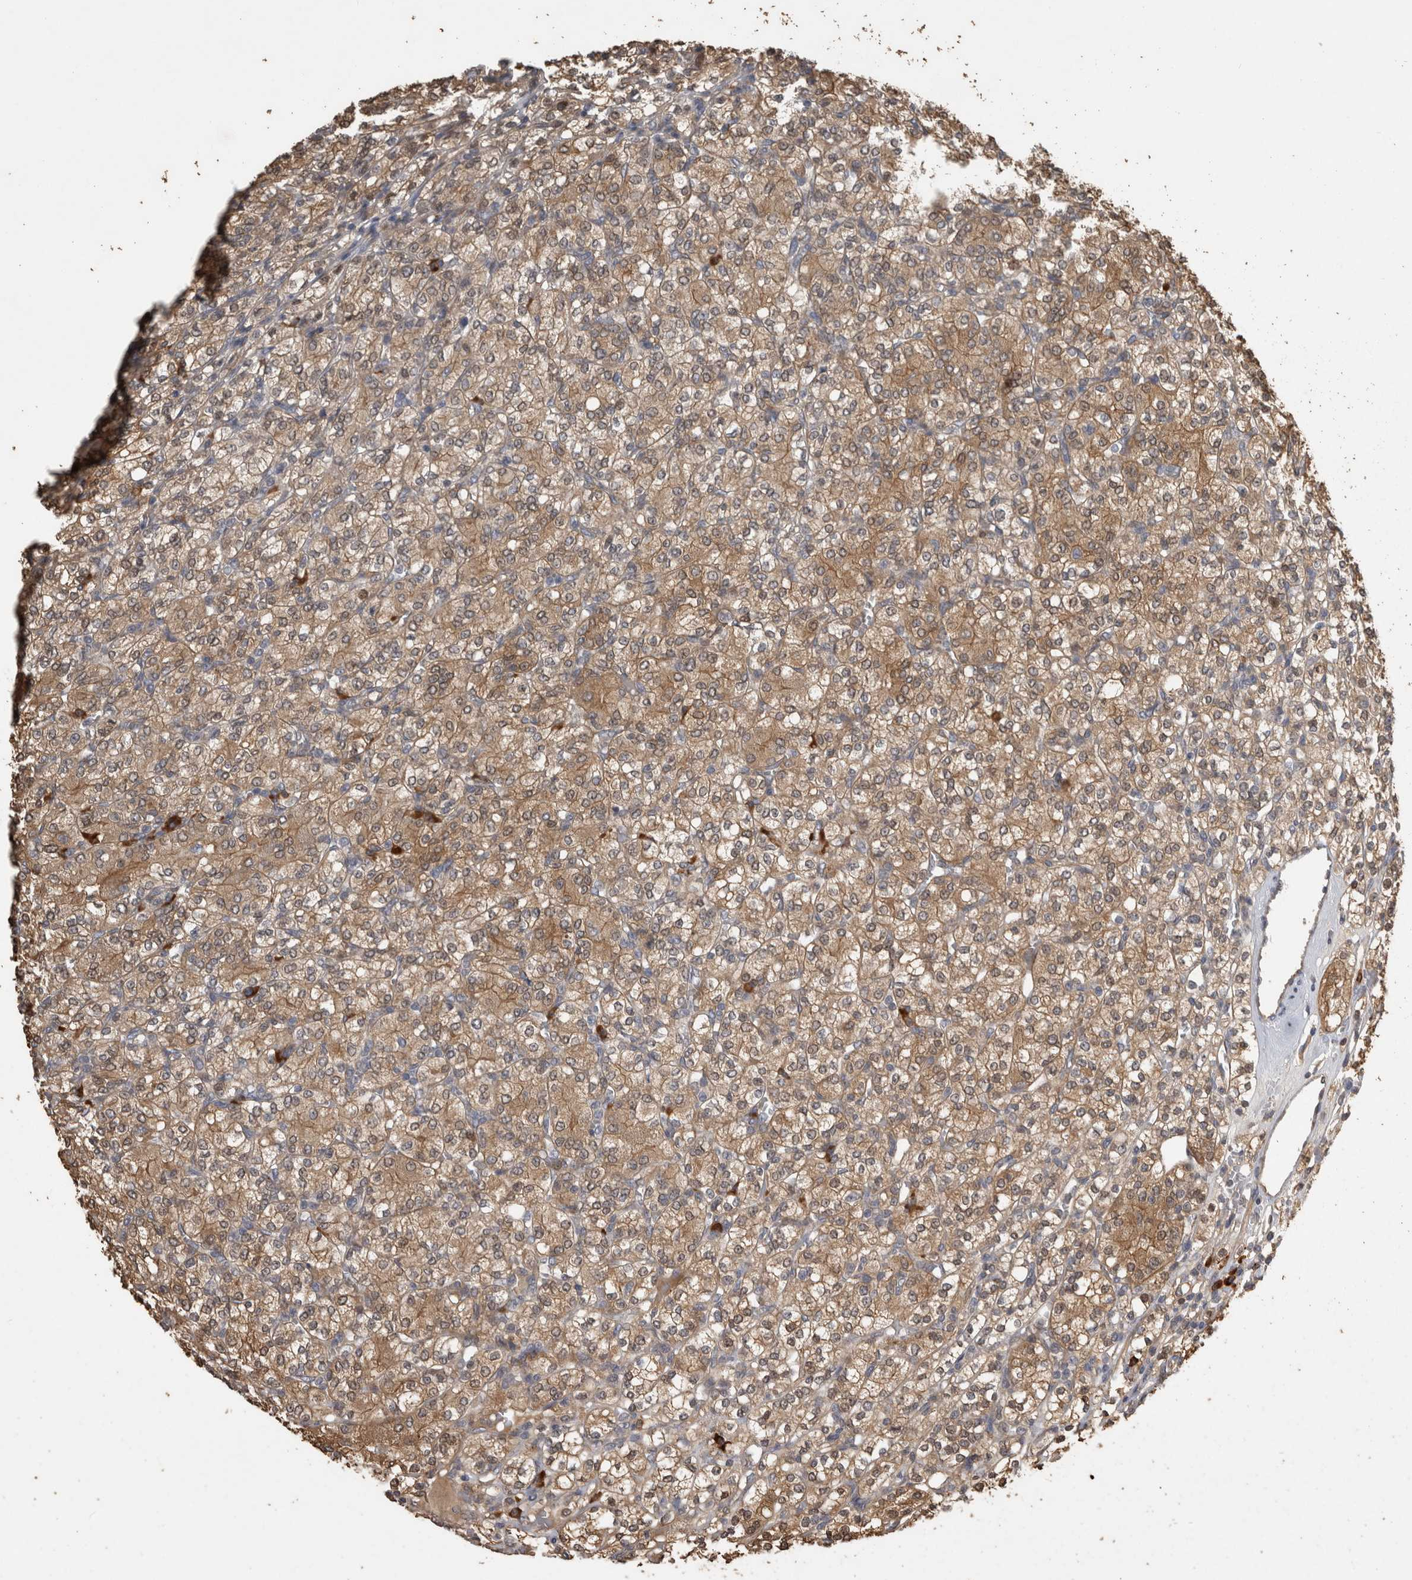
{"staining": {"intensity": "weak", "quantity": ">75%", "location": "cytoplasmic/membranous"}, "tissue": "renal cancer", "cell_type": "Tumor cells", "image_type": "cancer", "snomed": [{"axis": "morphology", "description": "Adenocarcinoma, NOS"}, {"axis": "topography", "description": "Kidney"}], "caption": "About >75% of tumor cells in renal cancer exhibit weak cytoplasmic/membranous protein expression as visualized by brown immunohistochemical staining.", "gene": "RHPN1", "patient": {"sex": "male", "age": 77}}